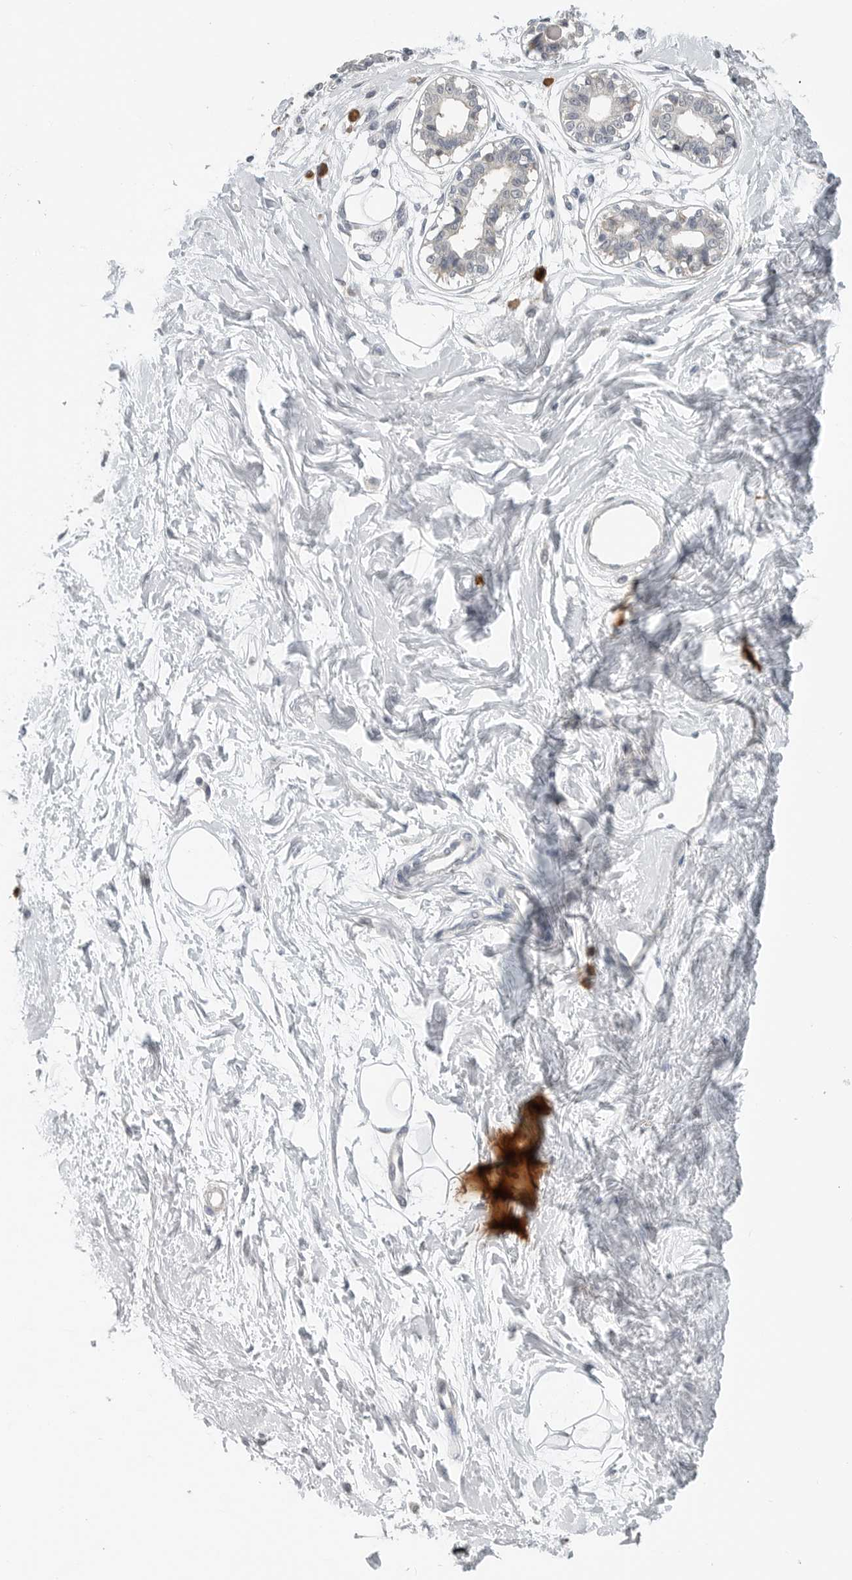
{"staining": {"intensity": "negative", "quantity": "none", "location": "none"}, "tissue": "breast", "cell_type": "Adipocytes", "image_type": "normal", "snomed": [{"axis": "morphology", "description": "Normal tissue, NOS"}, {"axis": "topography", "description": "Breast"}], "caption": "This is an immunohistochemistry (IHC) histopathology image of benign breast. There is no positivity in adipocytes.", "gene": "IL12RB2", "patient": {"sex": "female", "age": 45}}